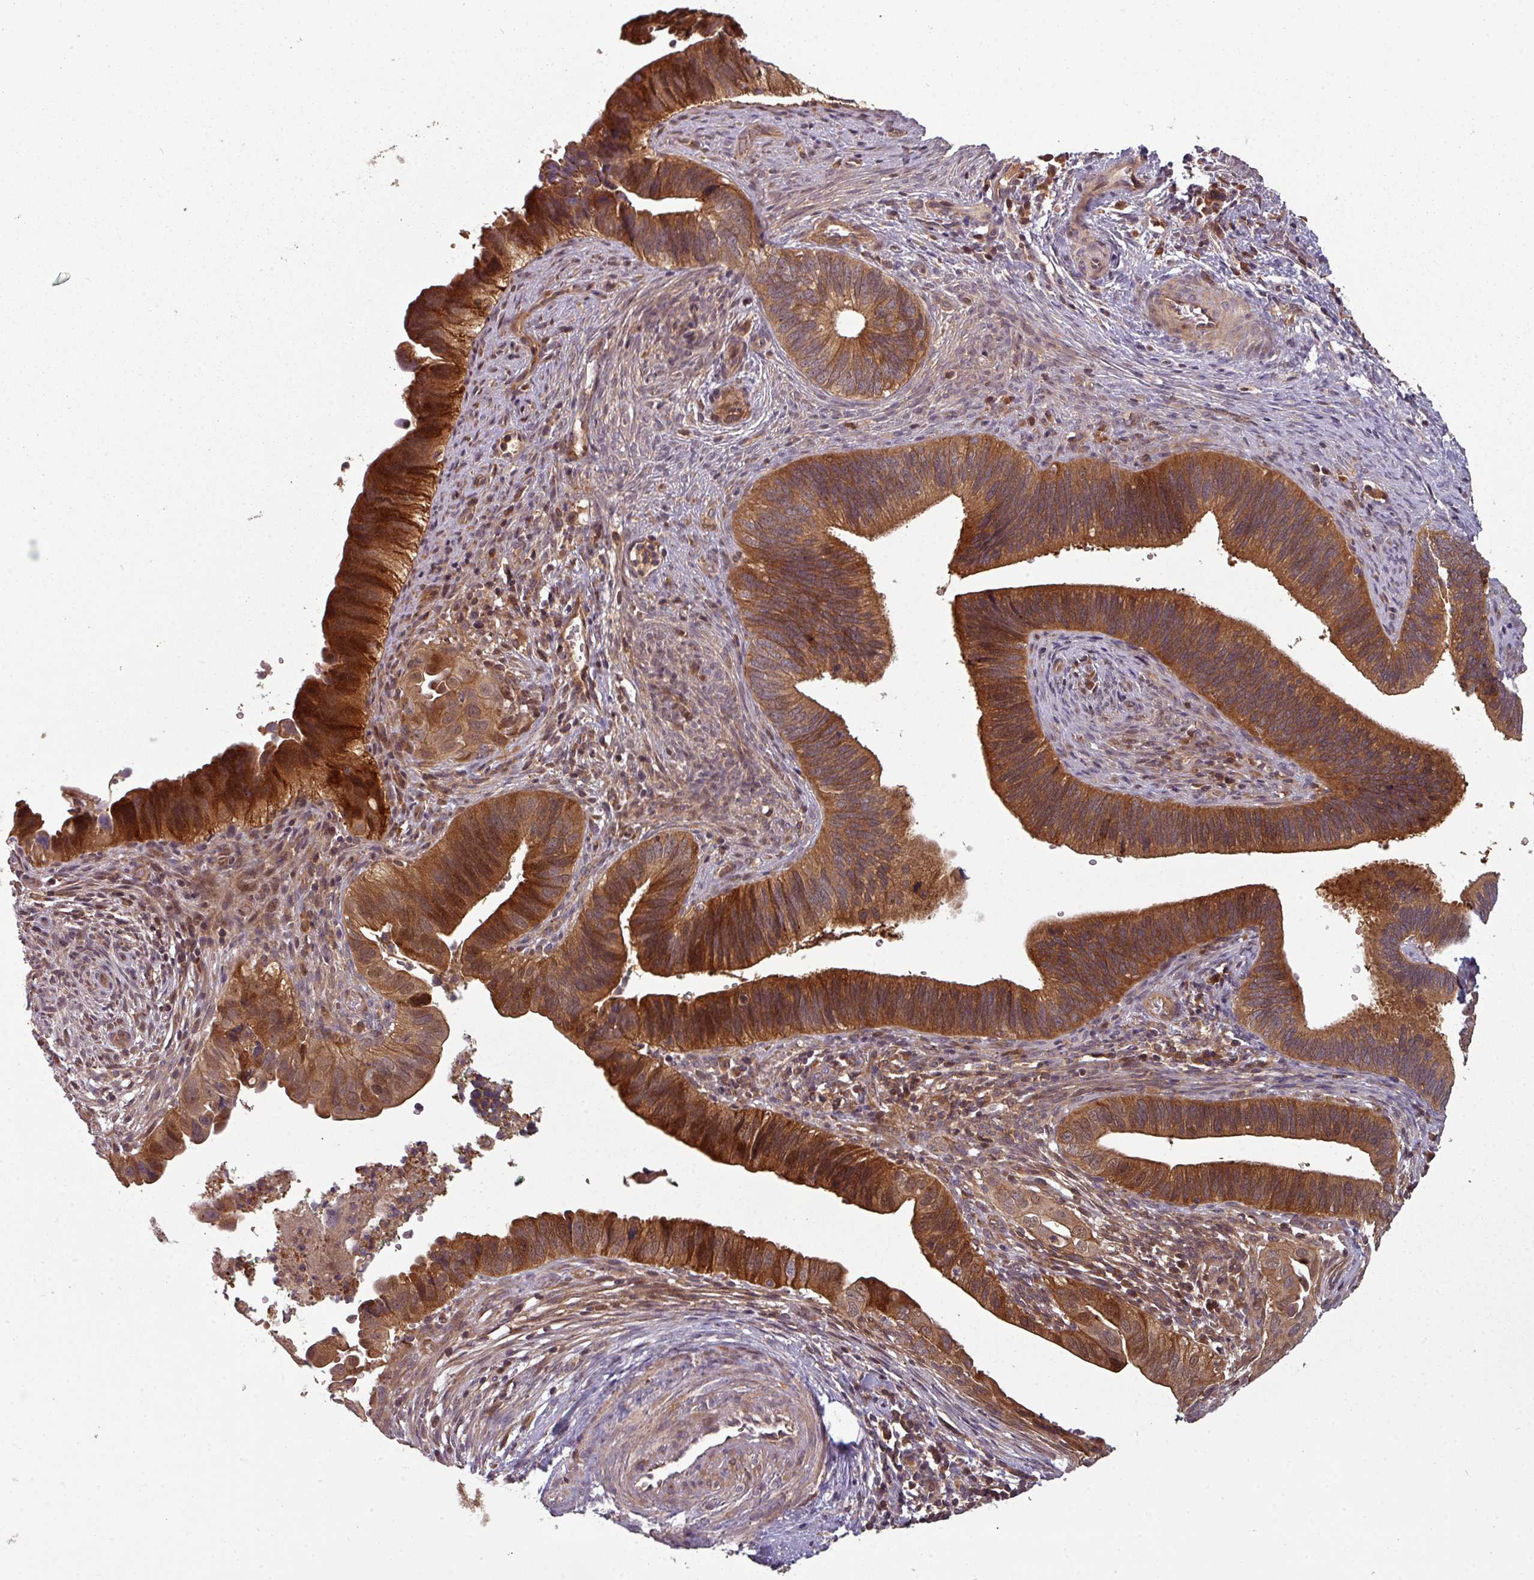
{"staining": {"intensity": "strong", "quantity": ">75%", "location": "cytoplasmic/membranous,nuclear"}, "tissue": "cervical cancer", "cell_type": "Tumor cells", "image_type": "cancer", "snomed": [{"axis": "morphology", "description": "Adenocarcinoma, NOS"}, {"axis": "topography", "description": "Cervix"}], "caption": "Strong cytoplasmic/membranous and nuclear staining for a protein is seen in about >75% of tumor cells of adenocarcinoma (cervical) using immunohistochemistry.", "gene": "GSKIP", "patient": {"sex": "female", "age": 42}}